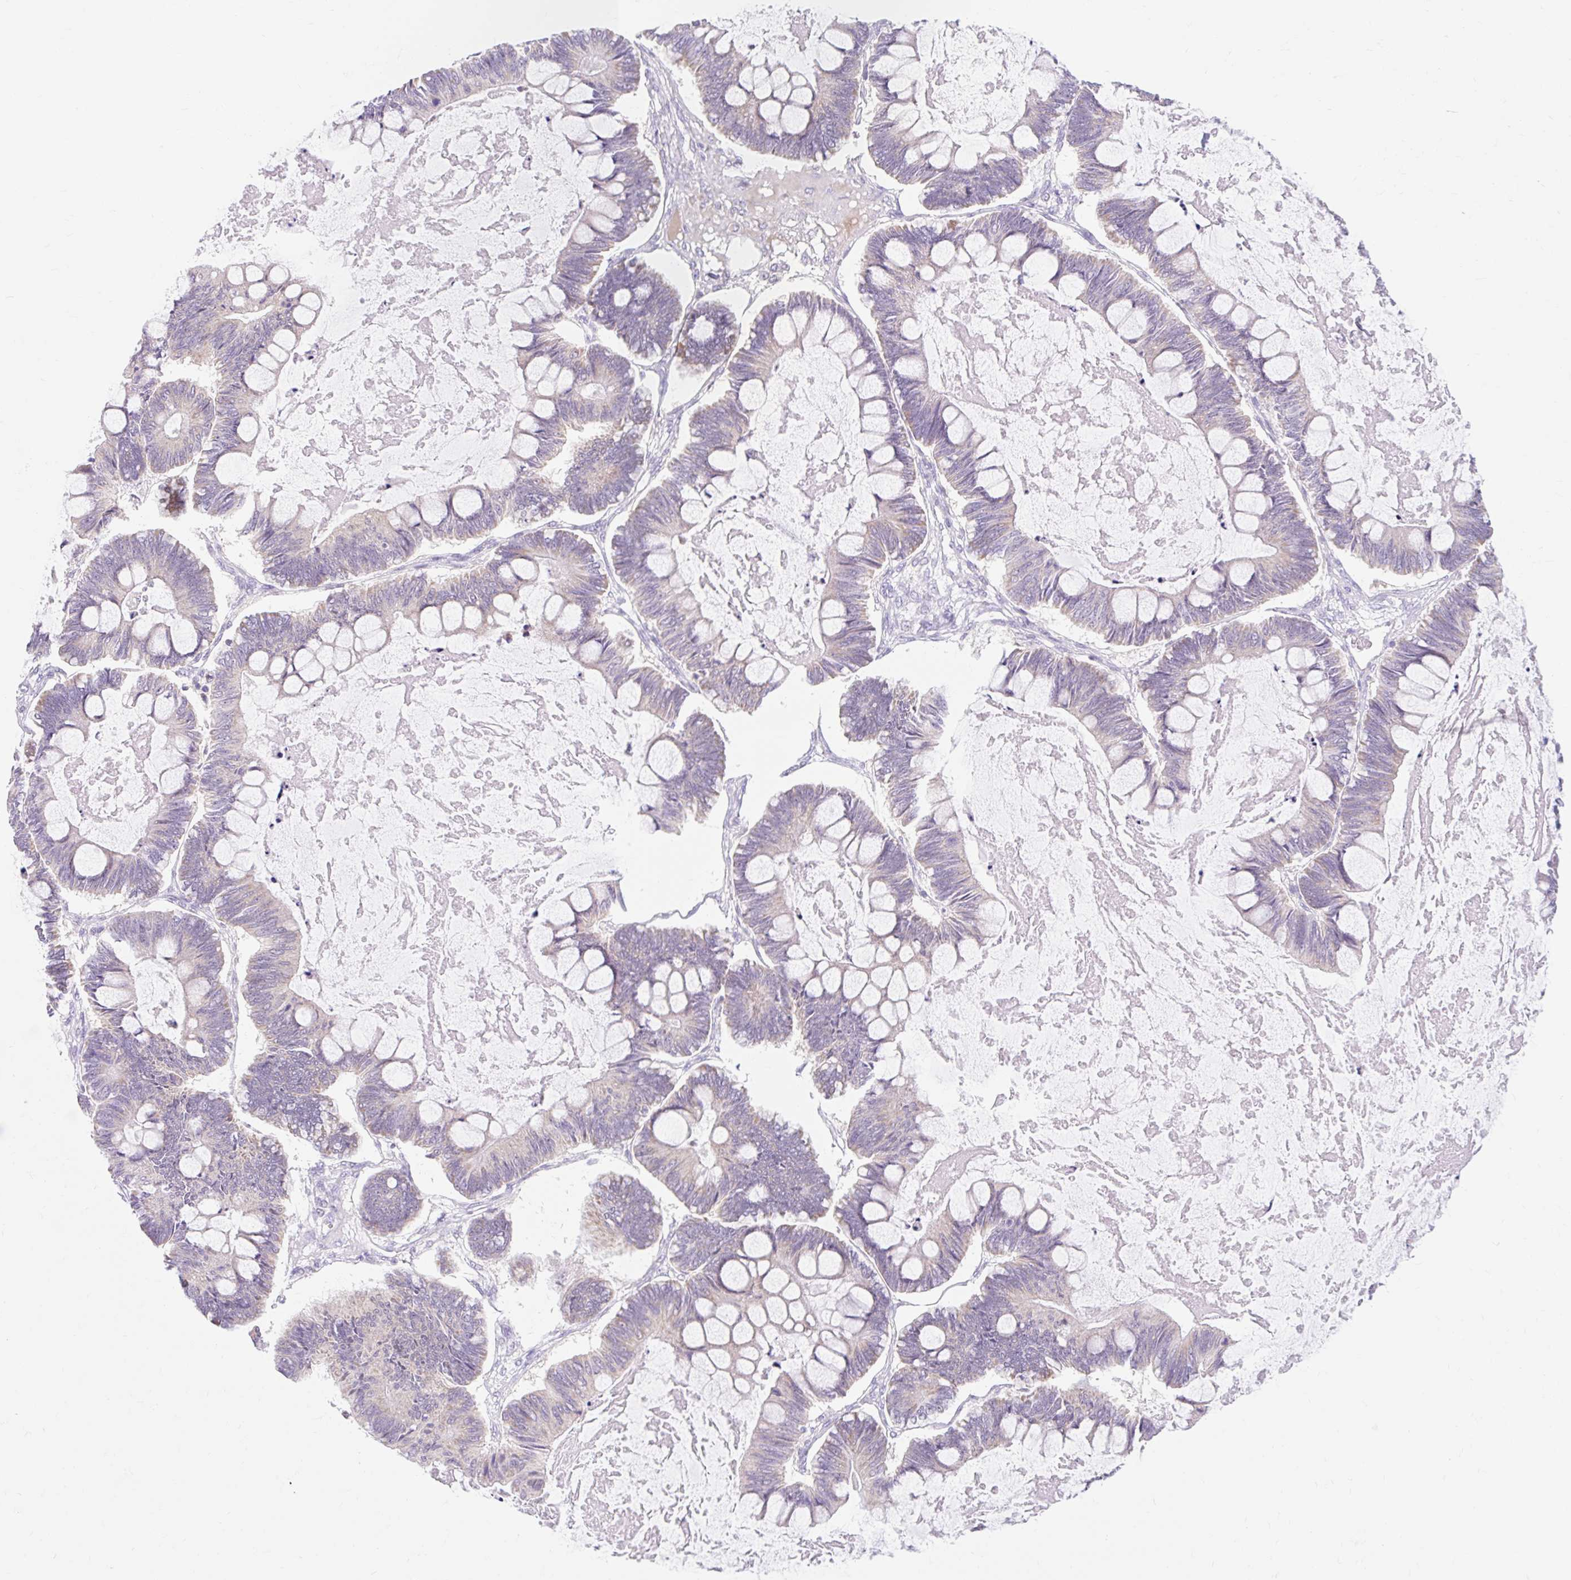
{"staining": {"intensity": "negative", "quantity": "none", "location": "none"}, "tissue": "ovarian cancer", "cell_type": "Tumor cells", "image_type": "cancer", "snomed": [{"axis": "morphology", "description": "Cystadenocarcinoma, mucinous, NOS"}, {"axis": "topography", "description": "Ovary"}], "caption": "Immunohistochemical staining of human ovarian mucinous cystadenocarcinoma displays no significant positivity in tumor cells.", "gene": "ITPK1", "patient": {"sex": "female", "age": 61}}